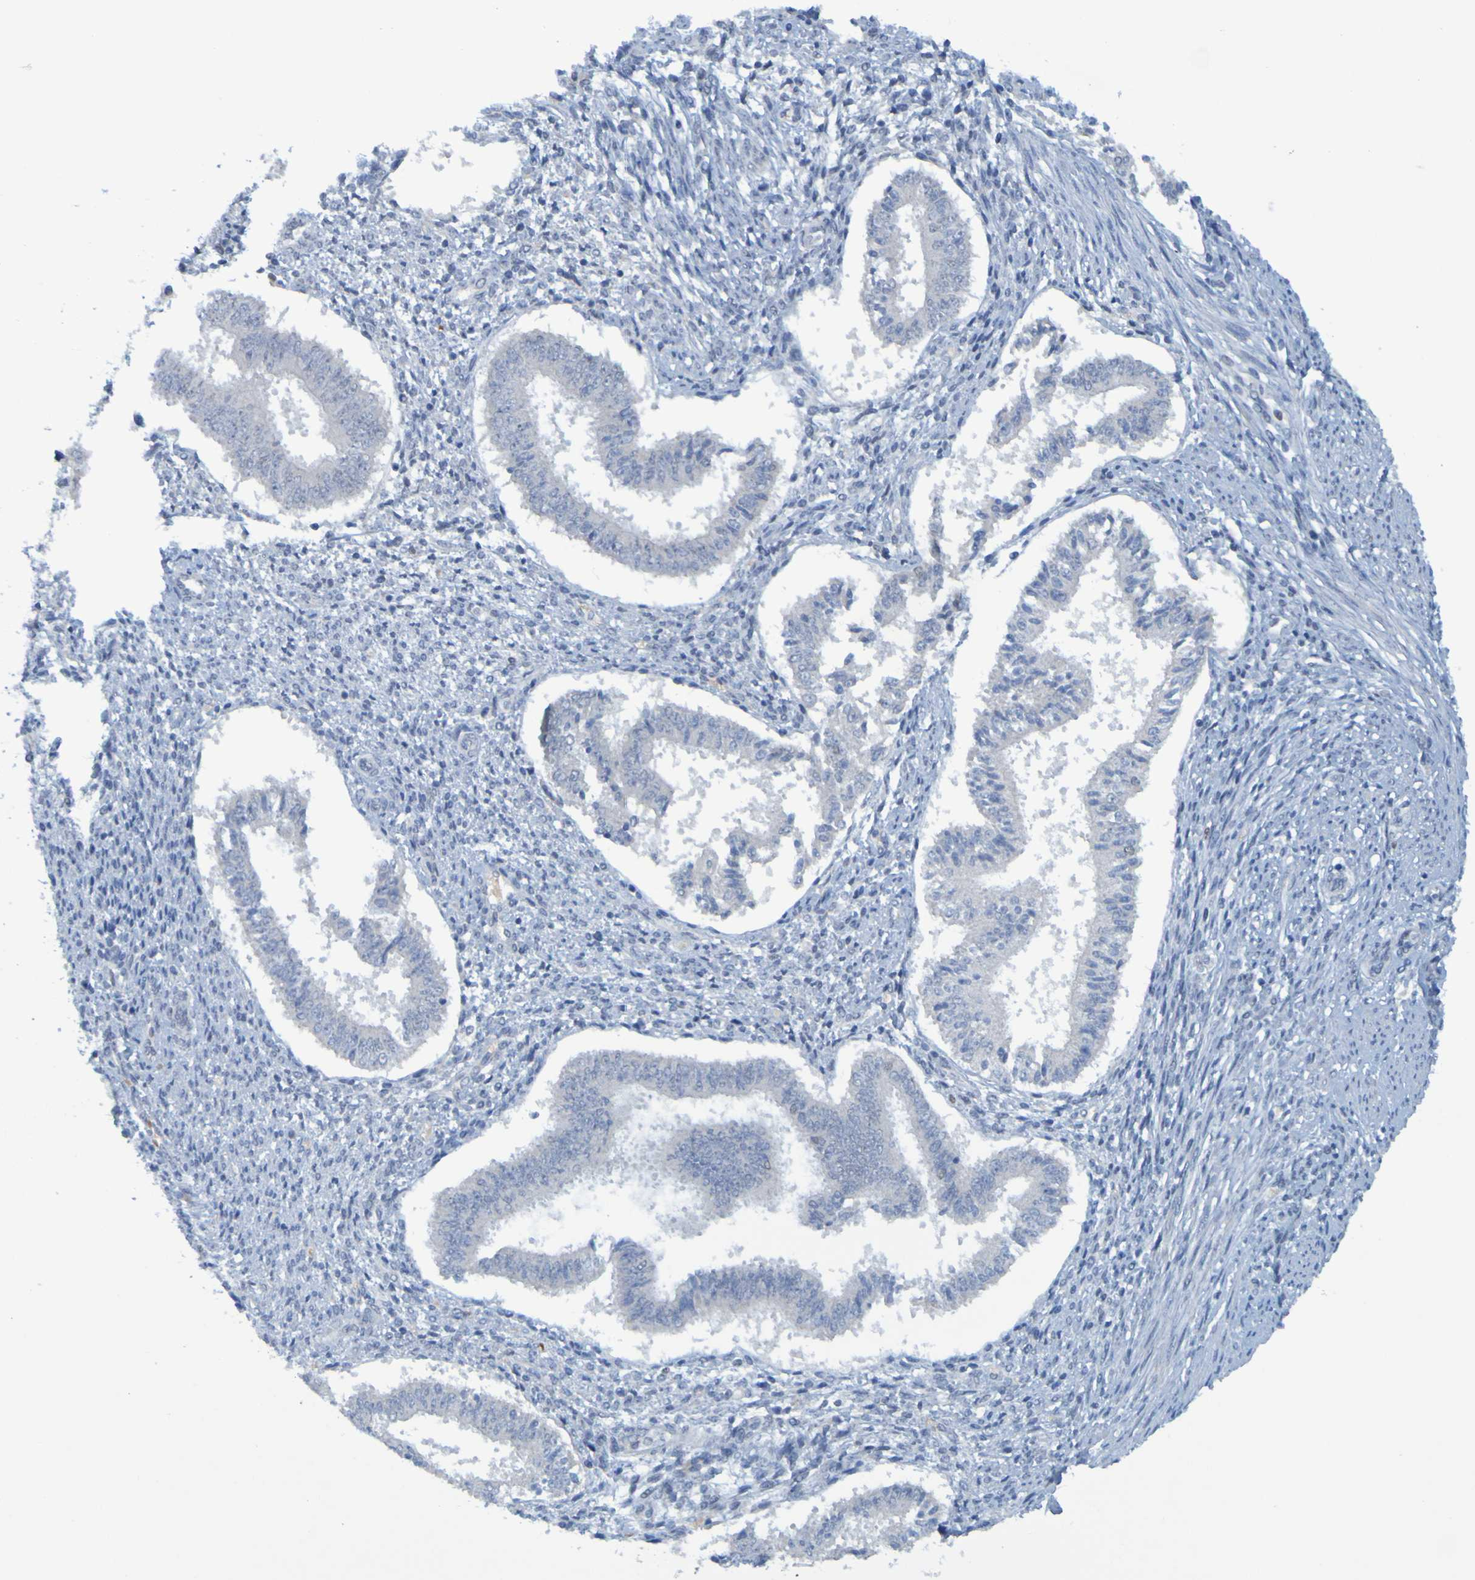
{"staining": {"intensity": "negative", "quantity": "none", "location": "none"}, "tissue": "endometrium", "cell_type": "Cells in endometrial stroma", "image_type": "normal", "snomed": [{"axis": "morphology", "description": "Normal tissue, NOS"}, {"axis": "topography", "description": "Endometrium"}], "caption": "IHC photomicrograph of unremarkable endometrium: human endometrium stained with DAB demonstrates no significant protein positivity in cells in endometrial stroma. (Stains: DAB (3,3'-diaminobenzidine) immunohistochemistry (IHC) with hematoxylin counter stain, Microscopy: brightfield microscopy at high magnification).", "gene": "USP36", "patient": {"sex": "female", "age": 35}}